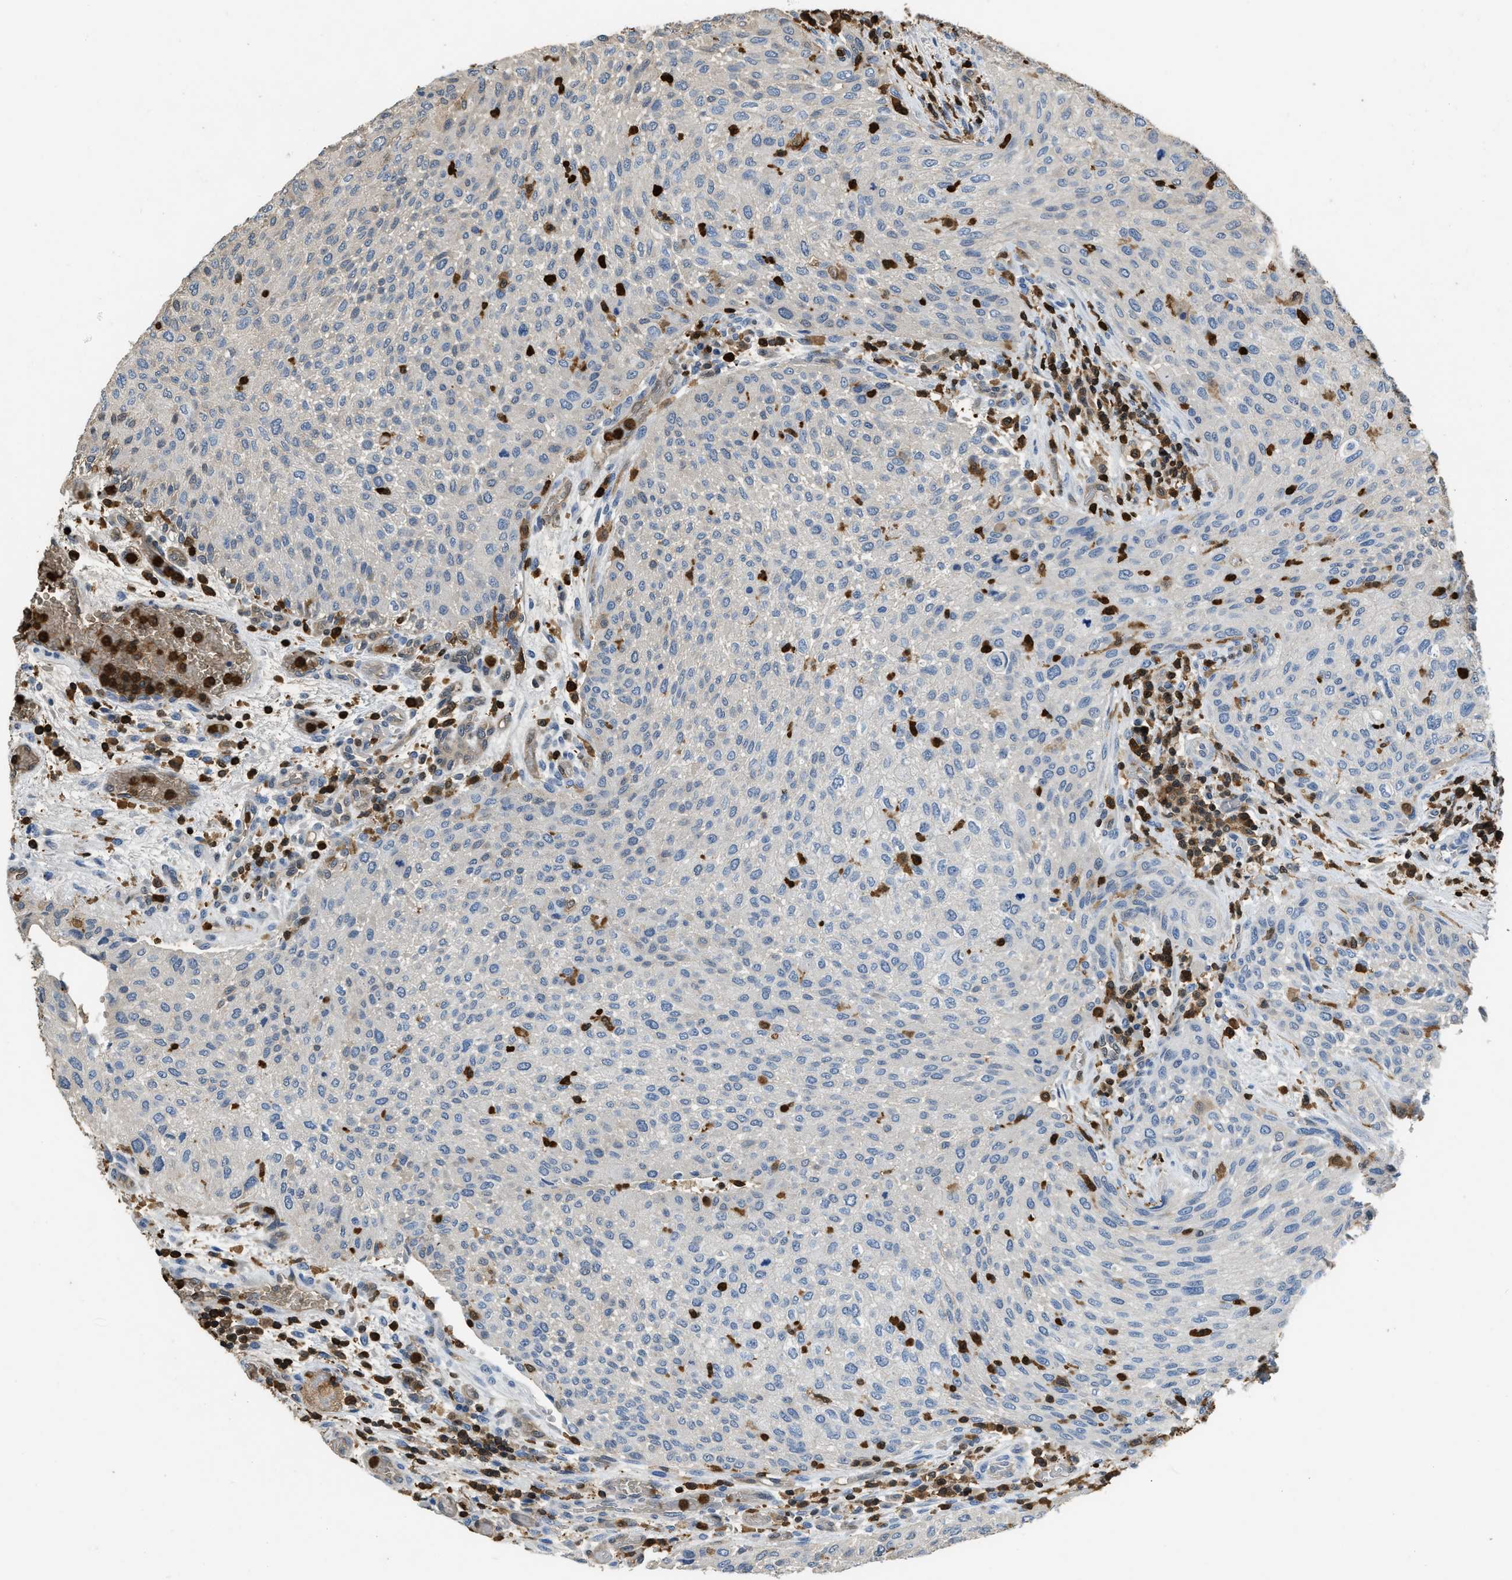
{"staining": {"intensity": "negative", "quantity": "none", "location": "none"}, "tissue": "urothelial cancer", "cell_type": "Tumor cells", "image_type": "cancer", "snomed": [{"axis": "morphology", "description": "Urothelial carcinoma, Low grade"}, {"axis": "morphology", "description": "Urothelial carcinoma, High grade"}, {"axis": "topography", "description": "Urinary bladder"}], "caption": "Immunohistochemistry of low-grade urothelial carcinoma shows no positivity in tumor cells.", "gene": "ARHGDIB", "patient": {"sex": "male", "age": 35}}